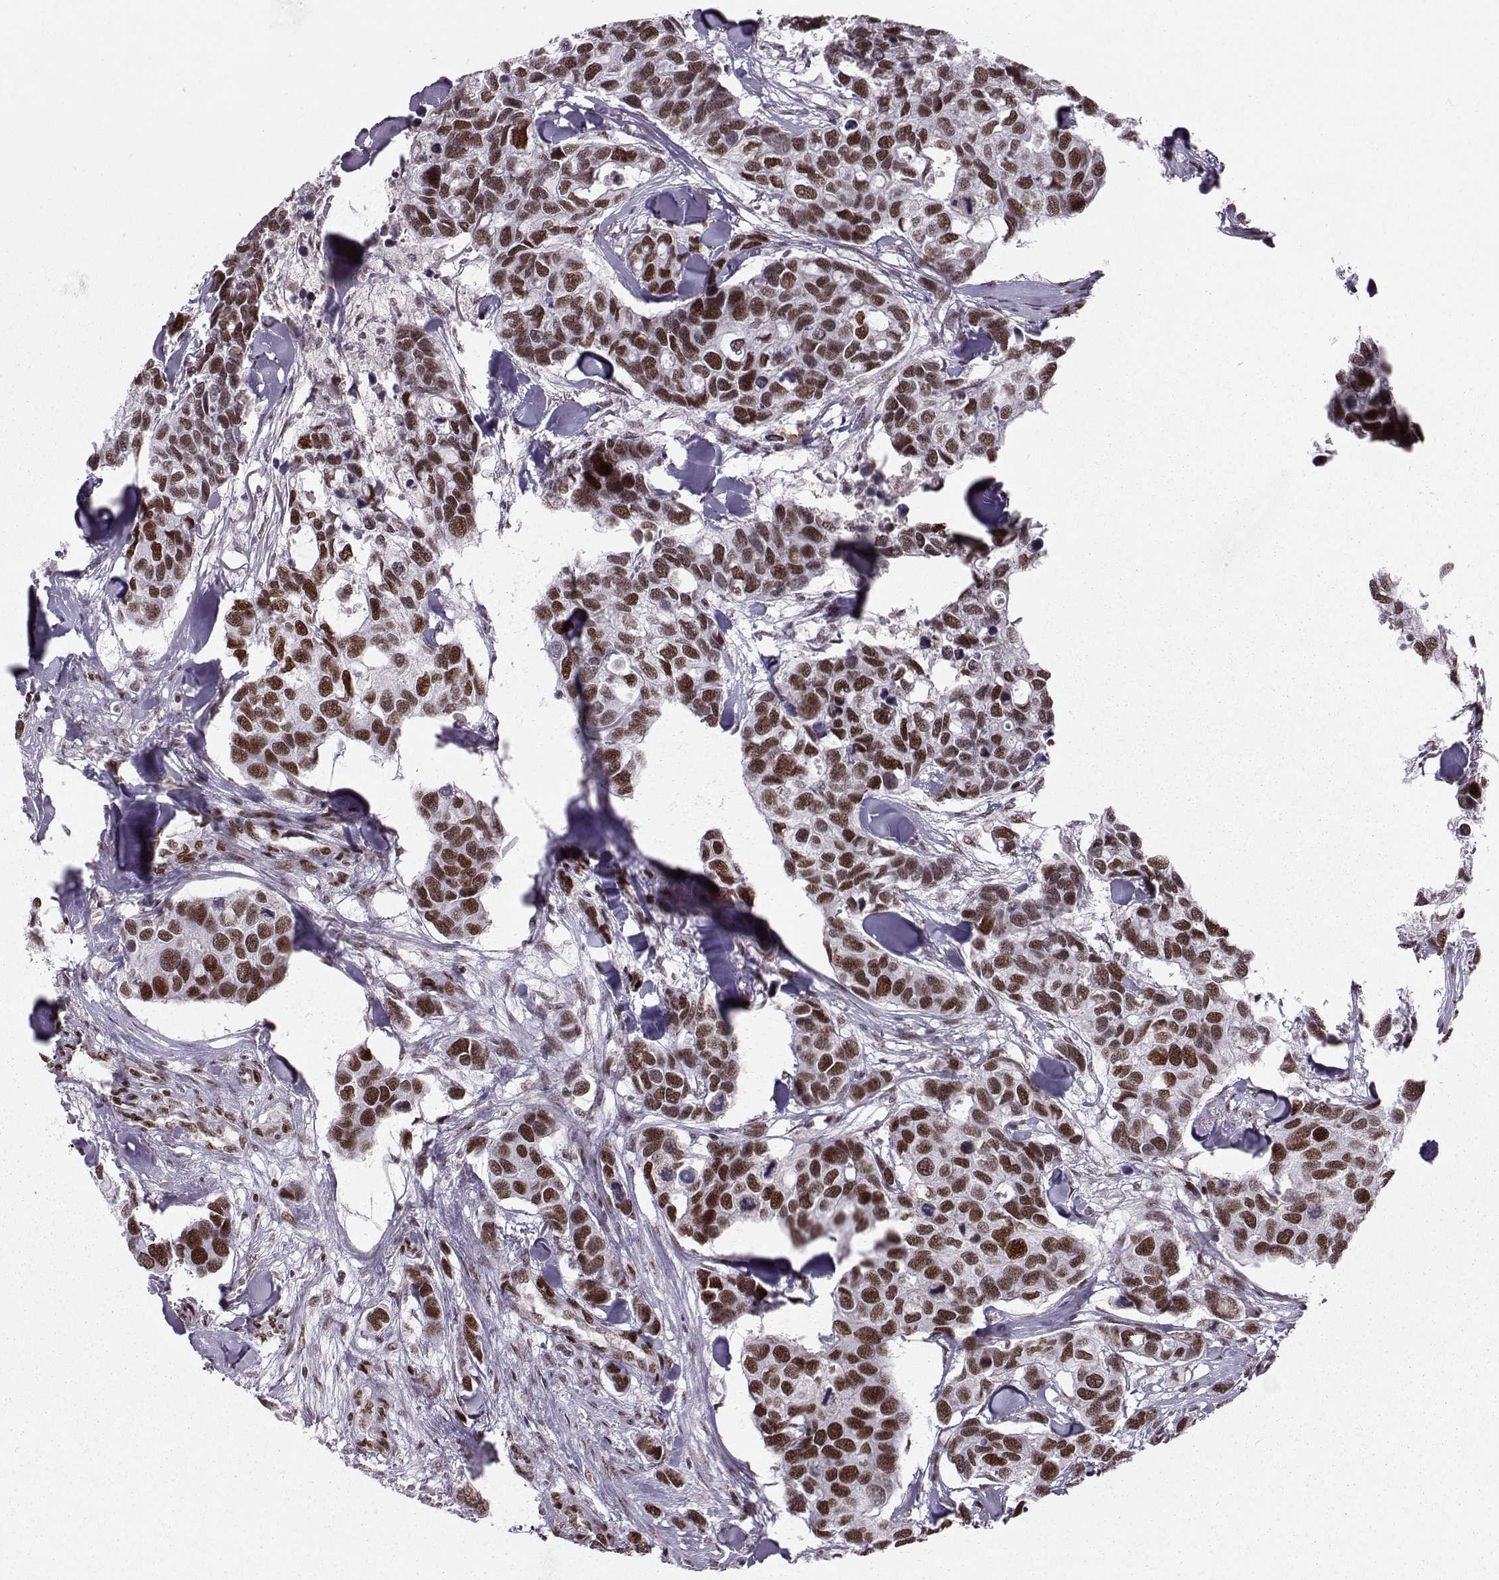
{"staining": {"intensity": "strong", "quantity": ">75%", "location": "nuclear"}, "tissue": "breast cancer", "cell_type": "Tumor cells", "image_type": "cancer", "snomed": [{"axis": "morphology", "description": "Duct carcinoma"}, {"axis": "topography", "description": "Breast"}], "caption": "Immunohistochemistry of human breast cancer (intraductal carcinoma) exhibits high levels of strong nuclear staining in approximately >75% of tumor cells. (brown staining indicates protein expression, while blue staining denotes nuclei).", "gene": "SNAPC2", "patient": {"sex": "female", "age": 83}}